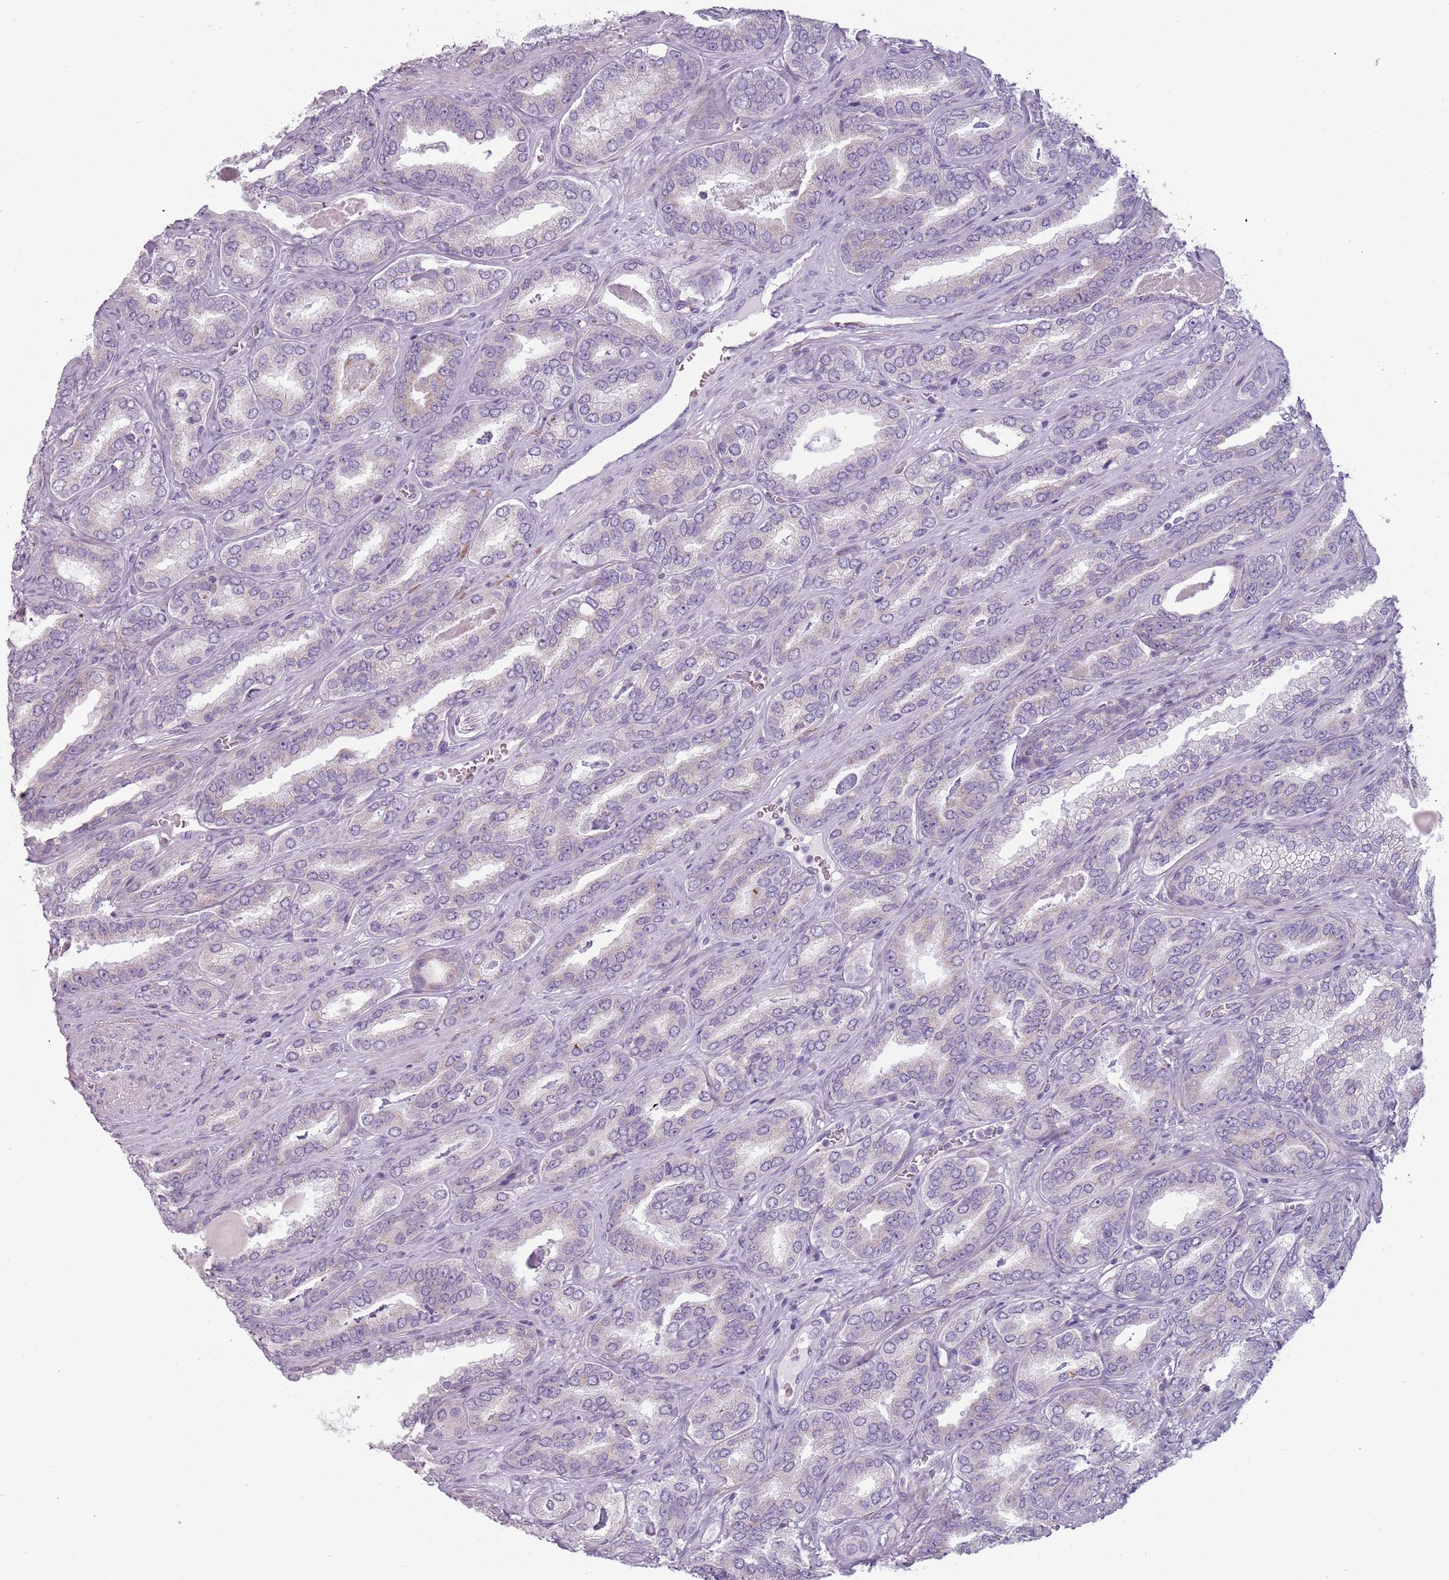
{"staining": {"intensity": "negative", "quantity": "none", "location": "none"}, "tissue": "prostate cancer", "cell_type": "Tumor cells", "image_type": "cancer", "snomed": [{"axis": "morphology", "description": "Adenocarcinoma, High grade"}, {"axis": "topography", "description": "Prostate"}], "caption": "There is no significant staining in tumor cells of prostate cancer.", "gene": "MEGF8", "patient": {"sex": "male", "age": 72}}